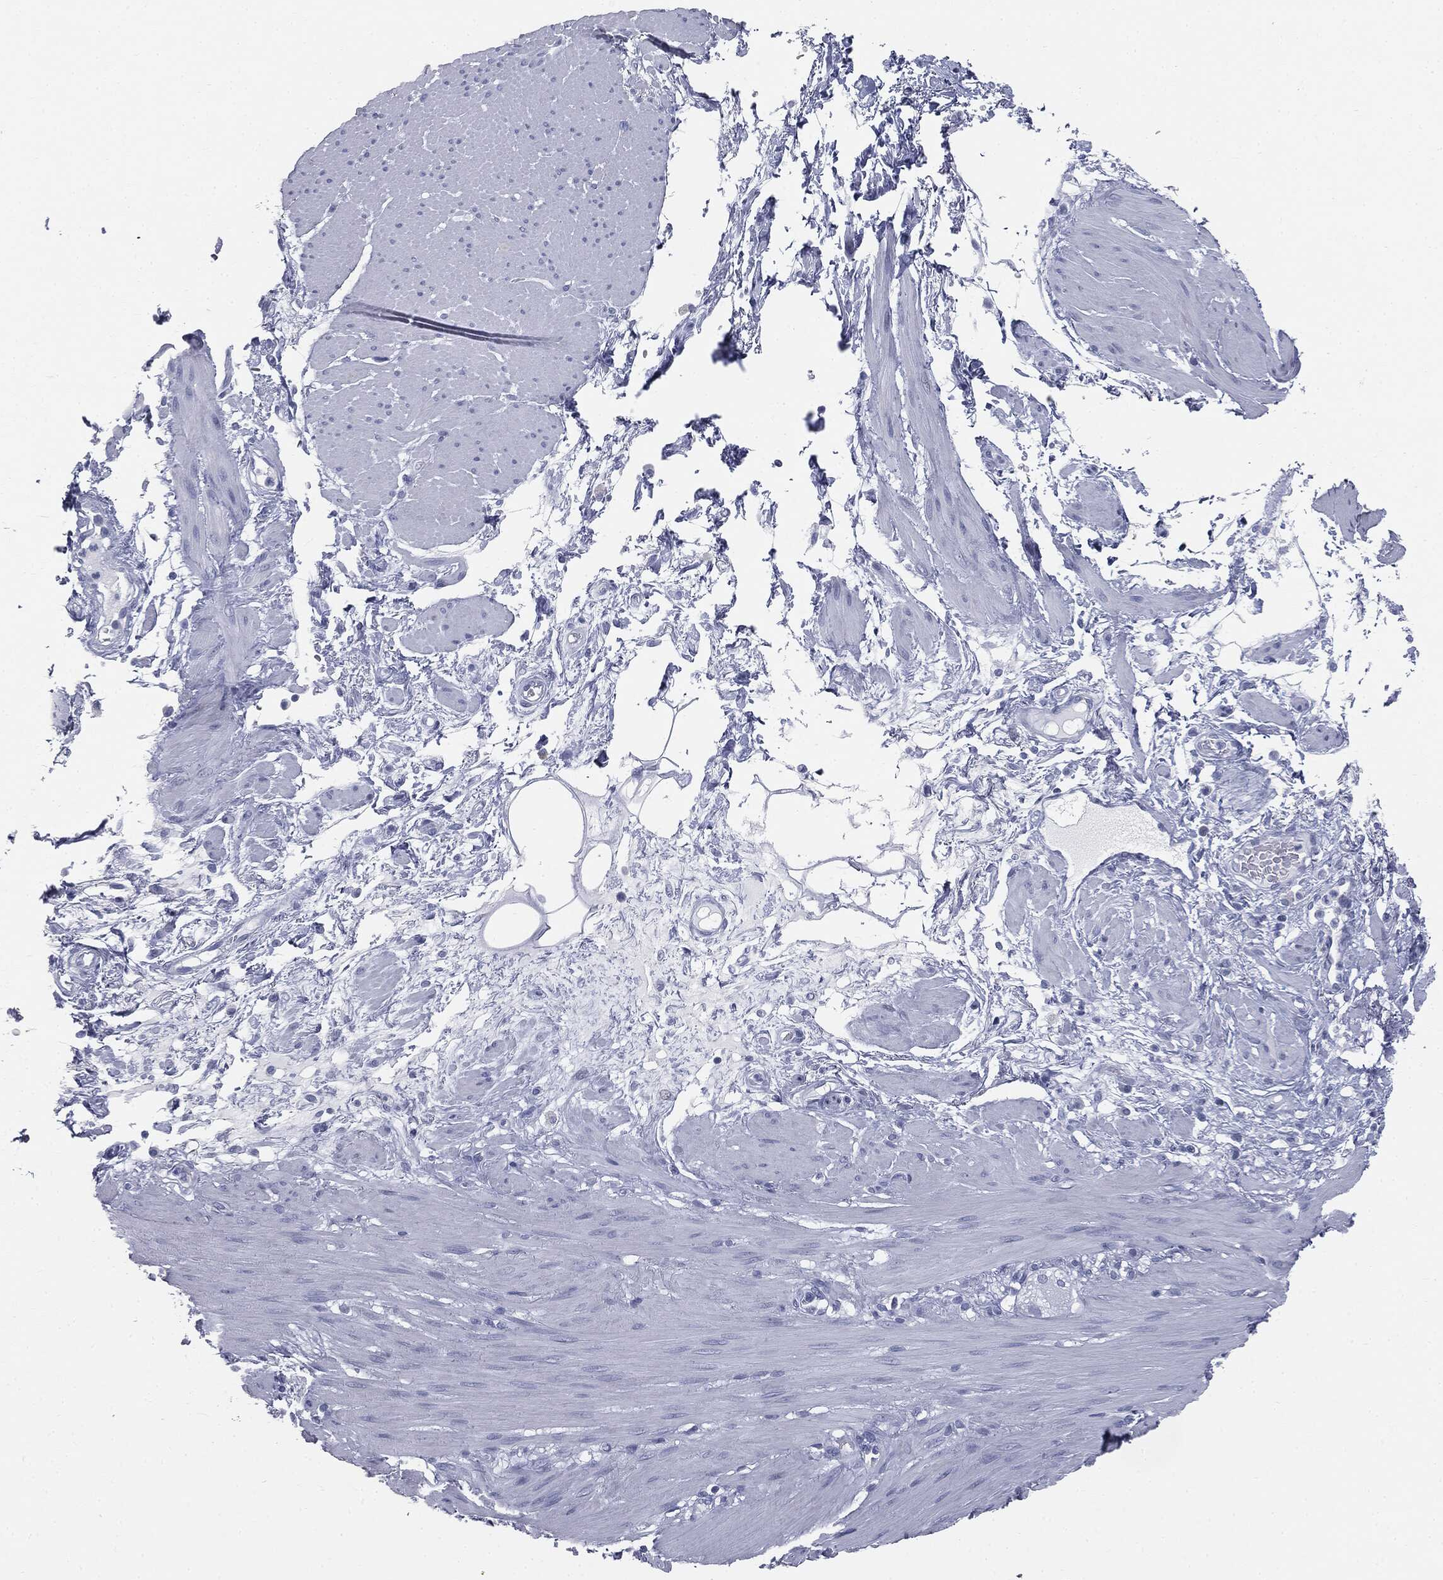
{"staining": {"intensity": "negative", "quantity": "none", "location": "none"}, "tissue": "smooth muscle", "cell_type": "Smooth muscle cells", "image_type": "normal", "snomed": [{"axis": "morphology", "description": "Normal tissue, NOS"}, {"axis": "topography", "description": "Smooth muscle"}, {"axis": "topography", "description": "Anal"}], "caption": "Protein analysis of unremarkable smooth muscle displays no significant staining in smooth muscle cells.", "gene": "TPO", "patient": {"sex": "male", "age": 83}}